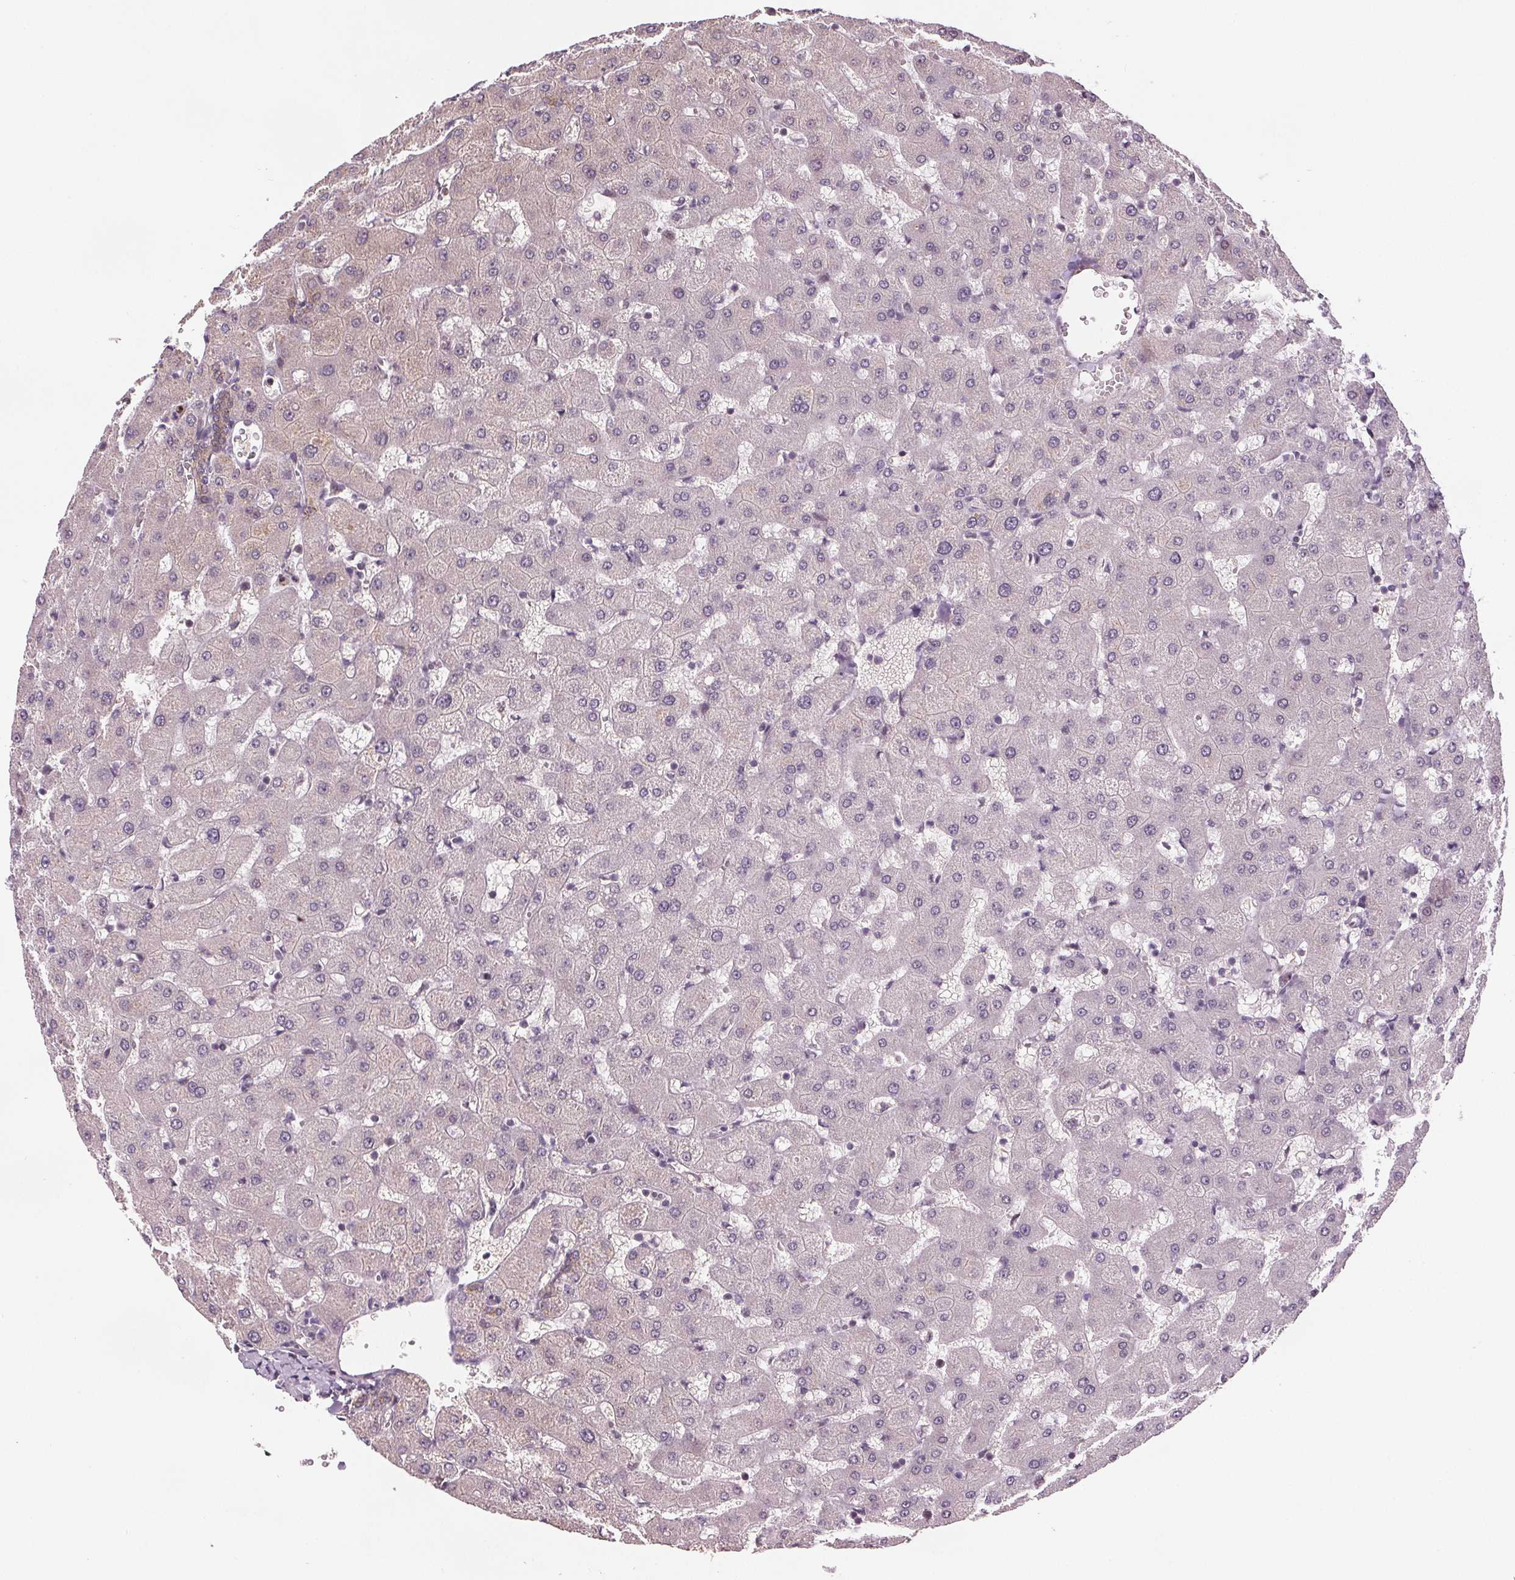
{"staining": {"intensity": "weak", "quantity": ">75%", "location": "cytoplasmic/membranous"}, "tissue": "liver", "cell_type": "Cholangiocytes", "image_type": "normal", "snomed": [{"axis": "morphology", "description": "Normal tissue, NOS"}, {"axis": "topography", "description": "Liver"}], "caption": "Immunohistochemistry (IHC) photomicrograph of normal human liver stained for a protein (brown), which reveals low levels of weak cytoplasmic/membranous positivity in about >75% of cholangiocytes.", "gene": "SUCLA2", "patient": {"sex": "female", "age": 63}}